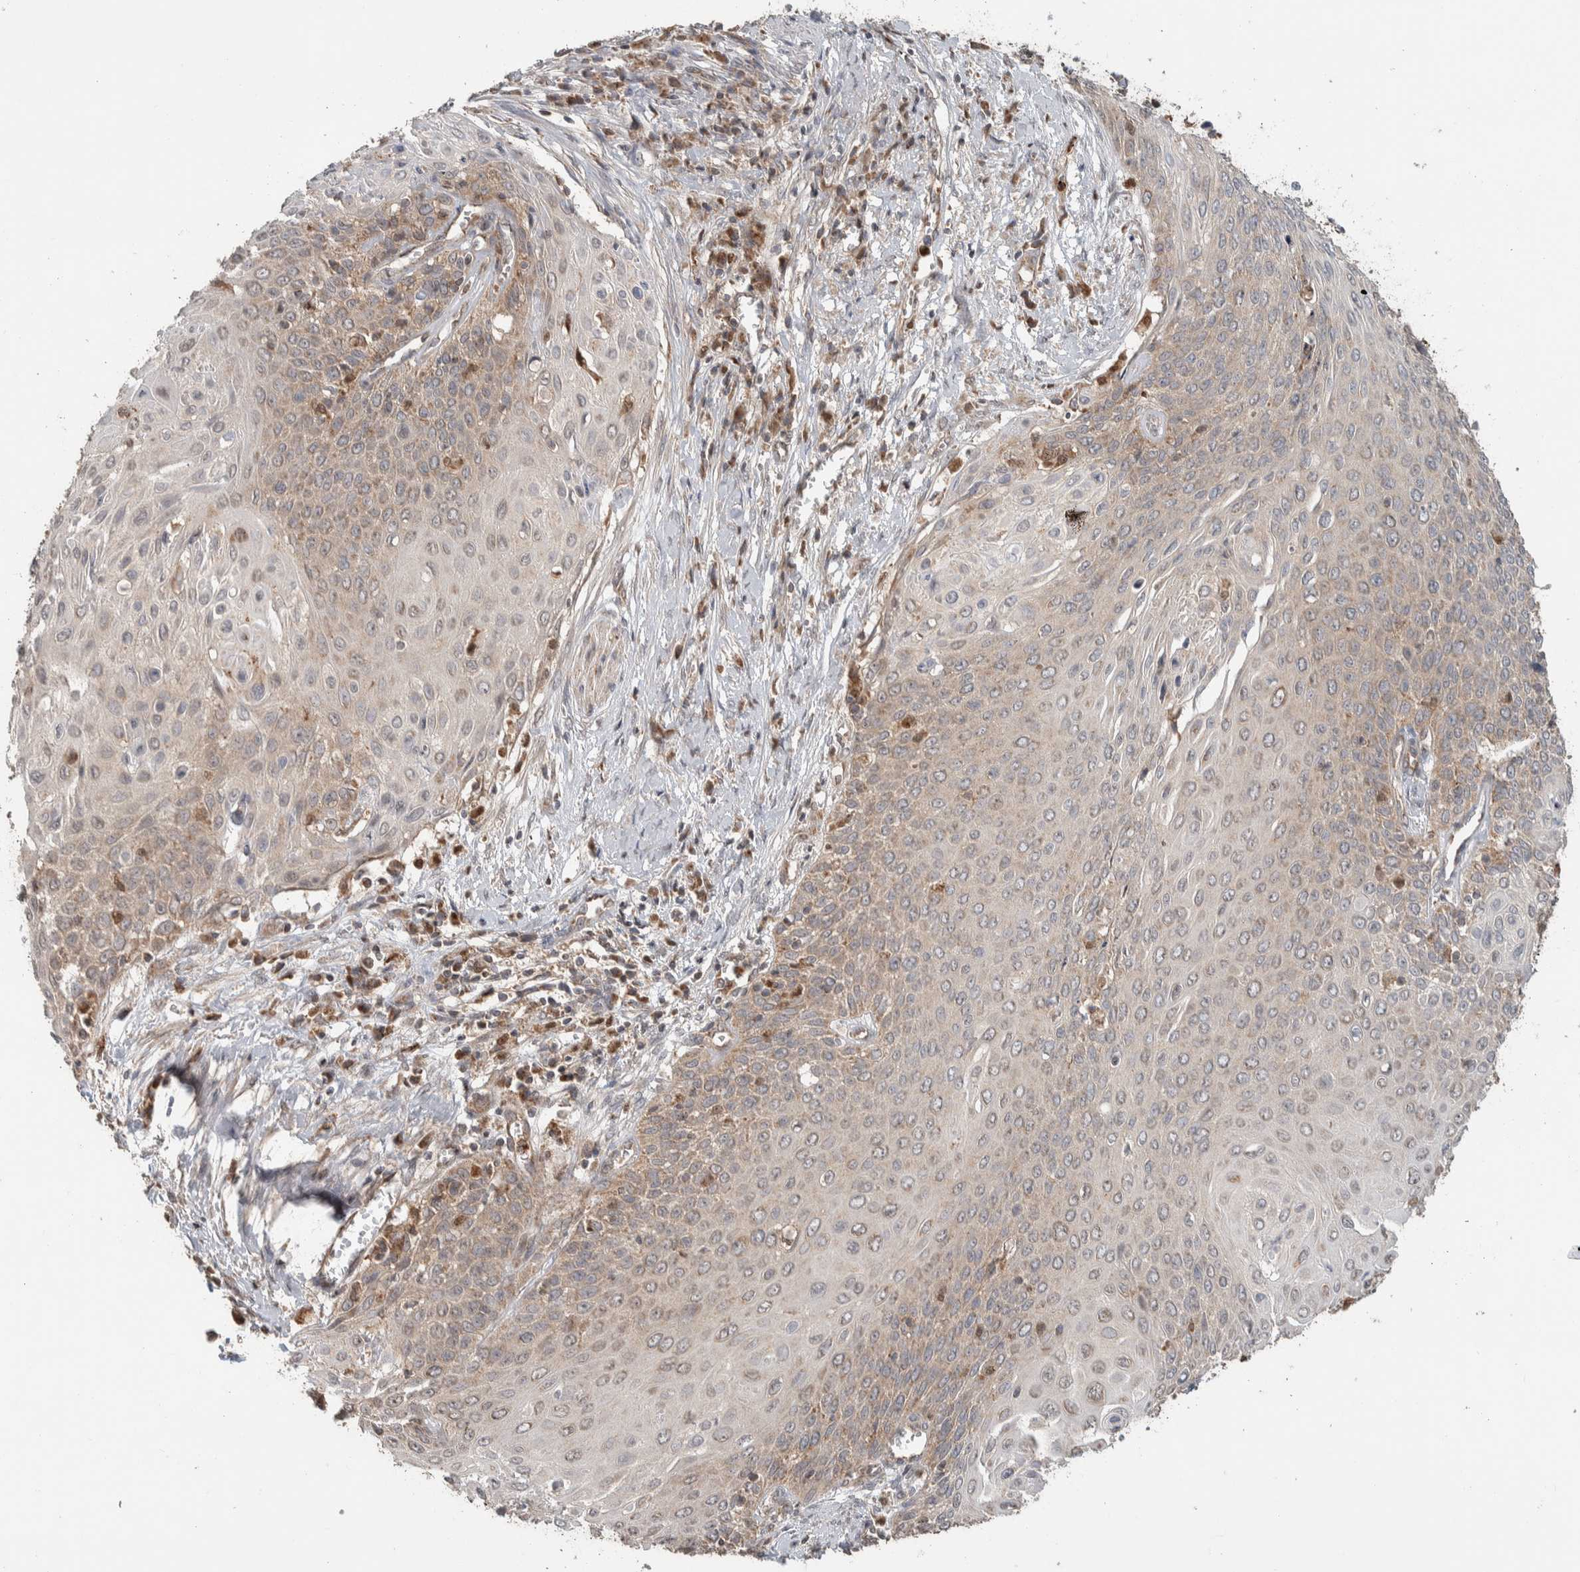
{"staining": {"intensity": "weak", "quantity": "25%-75%", "location": "cytoplasmic/membranous"}, "tissue": "cervical cancer", "cell_type": "Tumor cells", "image_type": "cancer", "snomed": [{"axis": "morphology", "description": "Squamous cell carcinoma, NOS"}, {"axis": "topography", "description": "Cervix"}], "caption": "Tumor cells reveal low levels of weak cytoplasmic/membranous expression in about 25%-75% of cells in human squamous cell carcinoma (cervical). The protein of interest is shown in brown color, while the nuclei are stained blue.", "gene": "VPS53", "patient": {"sex": "female", "age": 39}}